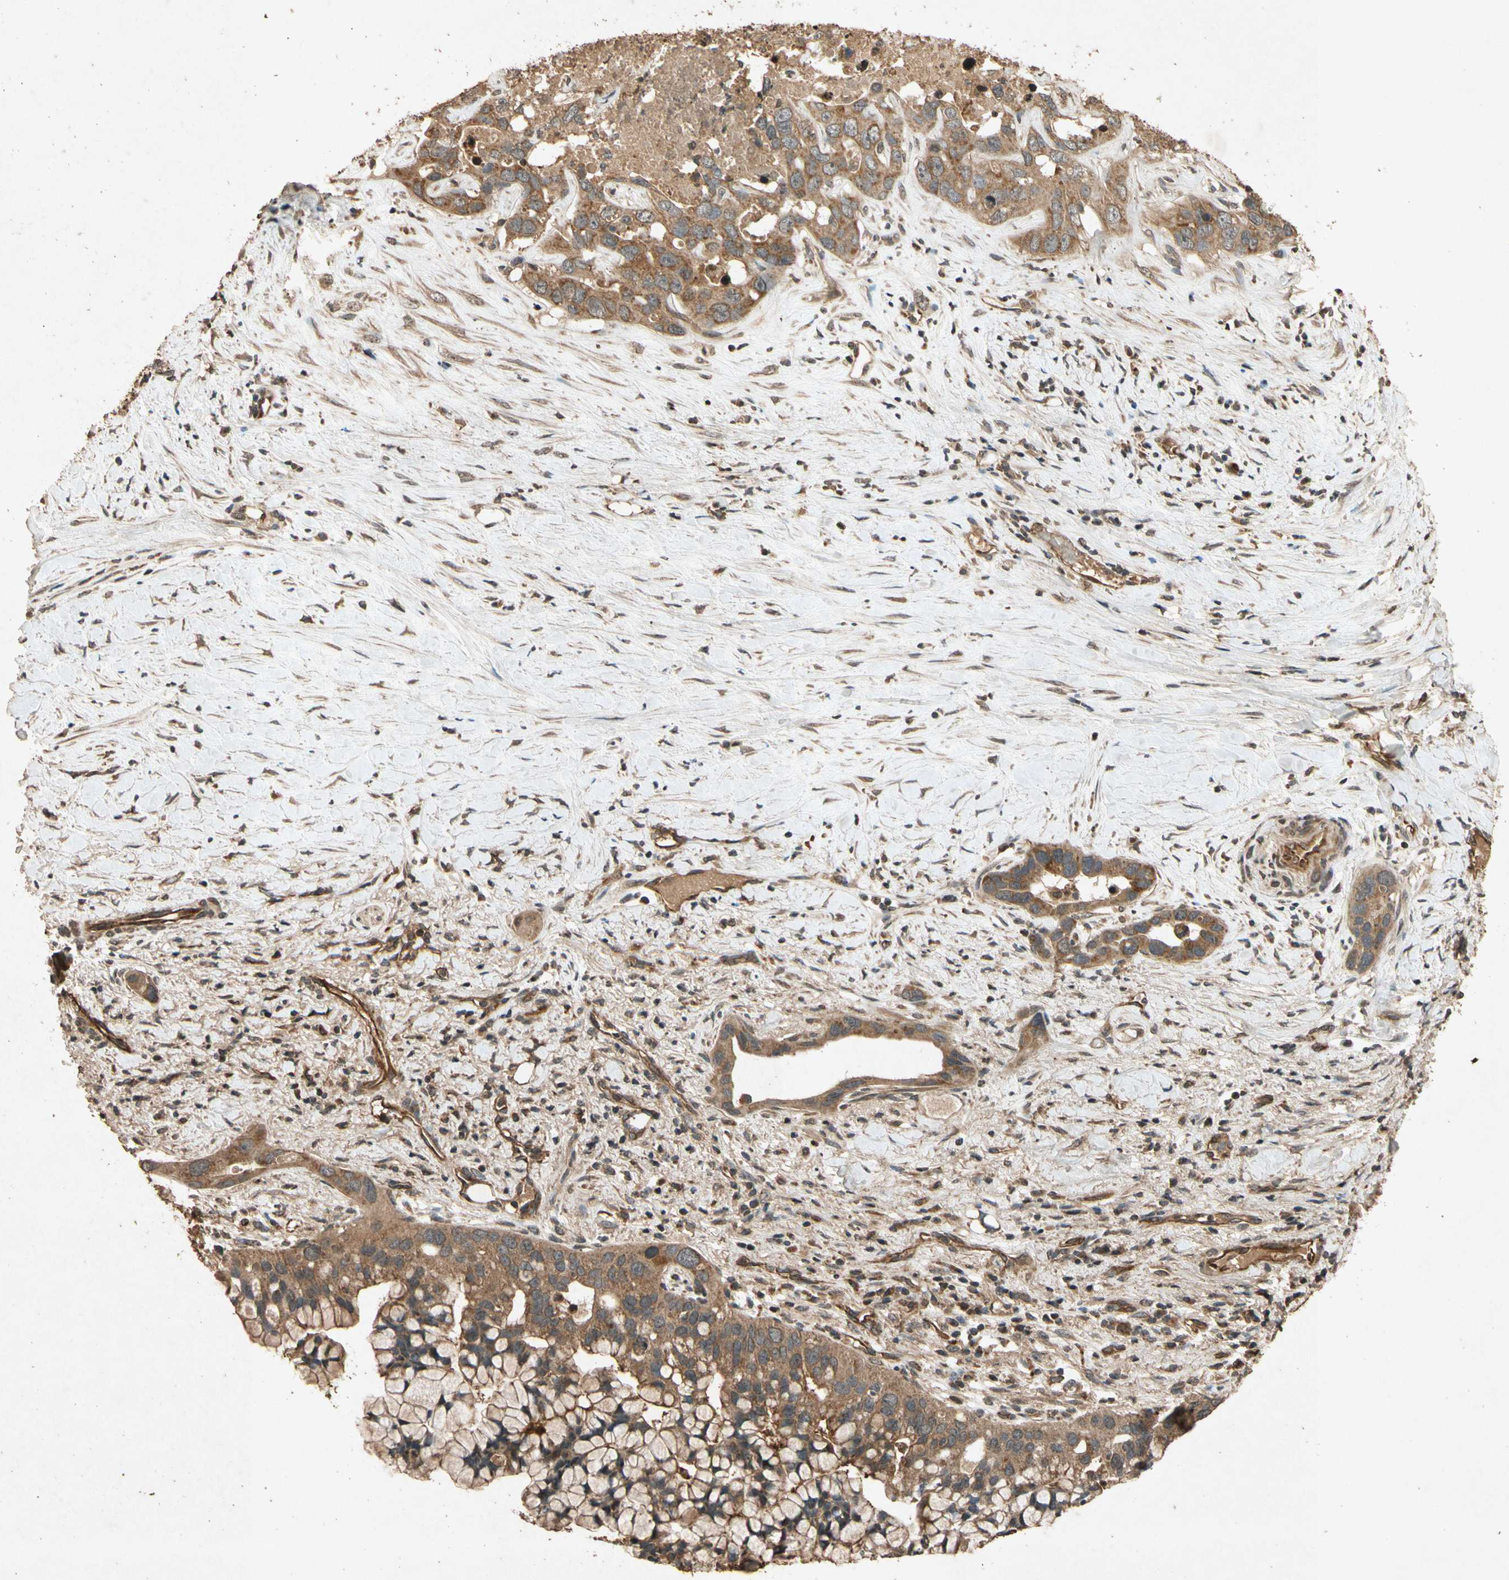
{"staining": {"intensity": "moderate", "quantity": ">75%", "location": "cytoplasmic/membranous"}, "tissue": "liver cancer", "cell_type": "Tumor cells", "image_type": "cancer", "snomed": [{"axis": "morphology", "description": "Cholangiocarcinoma"}, {"axis": "topography", "description": "Liver"}], "caption": "An image of human liver cancer stained for a protein demonstrates moderate cytoplasmic/membranous brown staining in tumor cells.", "gene": "TXN2", "patient": {"sex": "female", "age": 65}}